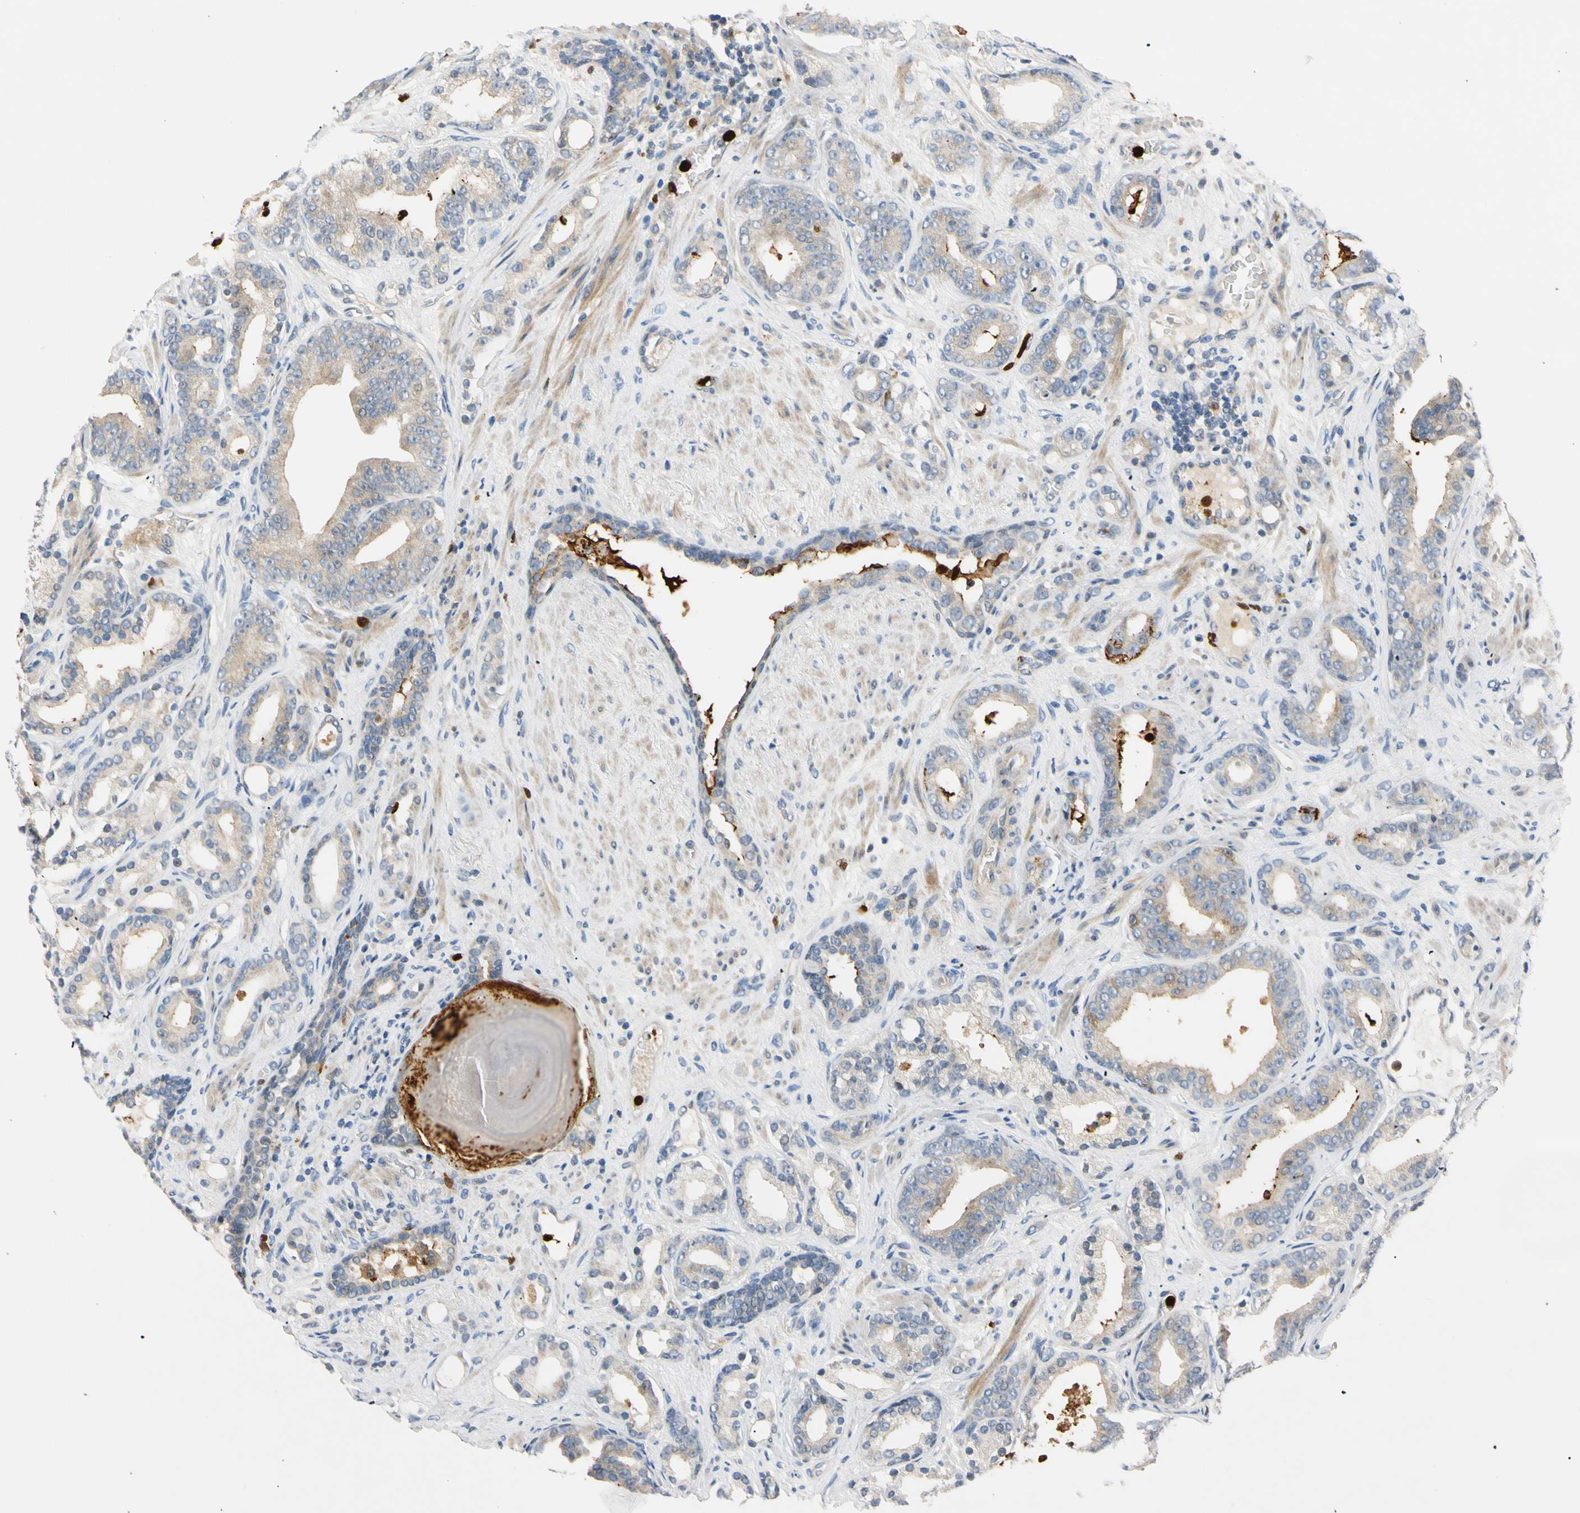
{"staining": {"intensity": "weak", "quantity": "25%-75%", "location": "cytoplasmic/membranous"}, "tissue": "prostate cancer", "cell_type": "Tumor cells", "image_type": "cancer", "snomed": [{"axis": "morphology", "description": "Adenocarcinoma, Low grade"}, {"axis": "topography", "description": "Prostate"}], "caption": "Tumor cells show low levels of weak cytoplasmic/membranous staining in approximately 25%-75% of cells in adenocarcinoma (low-grade) (prostate).", "gene": "TRAF5", "patient": {"sex": "male", "age": 63}}